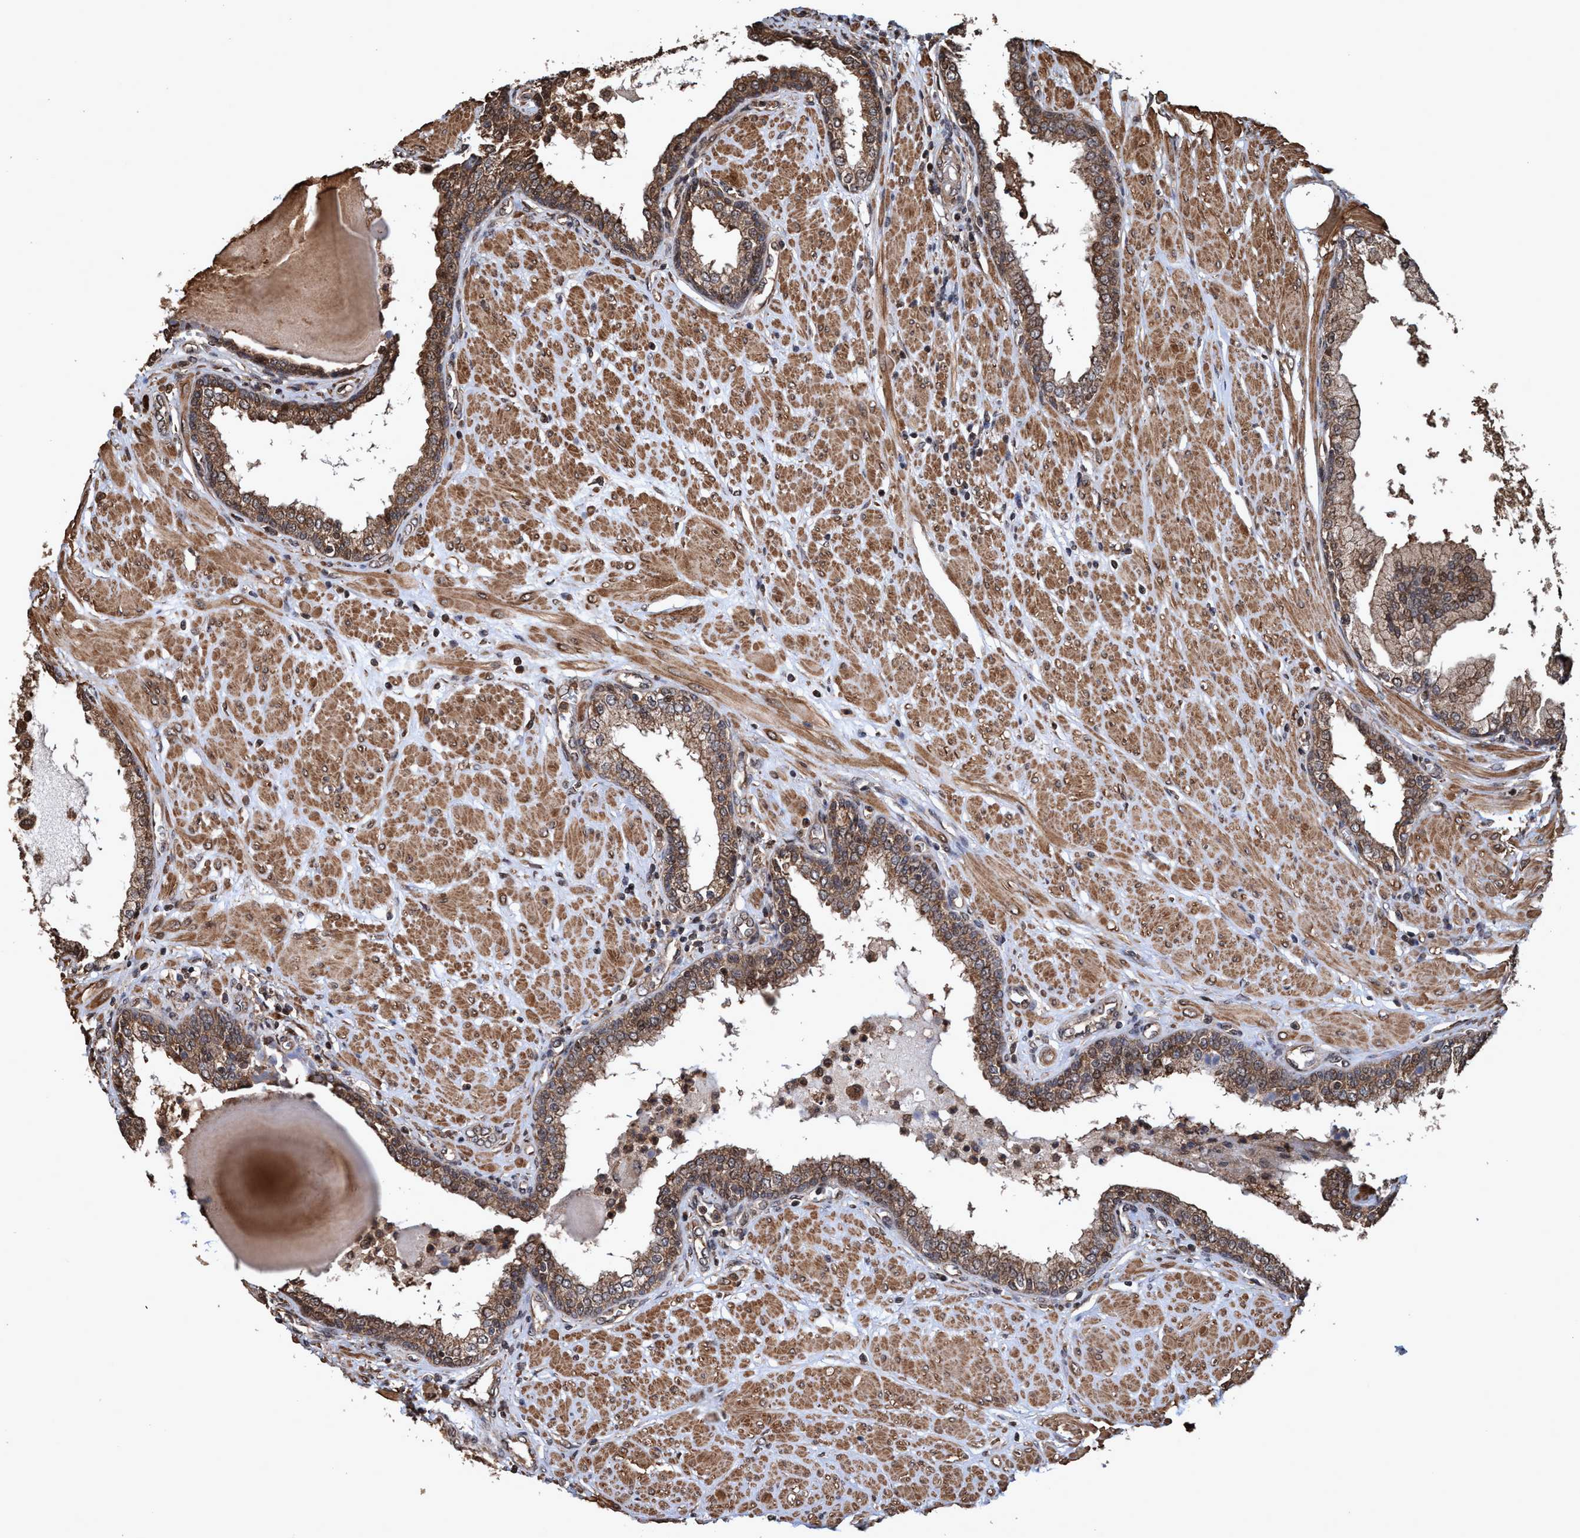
{"staining": {"intensity": "moderate", "quantity": ">75%", "location": "cytoplasmic/membranous,nuclear"}, "tissue": "prostate", "cell_type": "Glandular cells", "image_type": "normal", "snomed": [{"axis": "morphology", "description": "Normal tissue, NOS"}, {"axis": "topography", "description": "Prostate"}], "caption": "Immunohistochemistry photomicrograph of unremarkable prostate stained for a protein (brown), which exhibits medium levels of moderate cytoplasmic/membranous,nuclear expression in about >75% of glandular cells.", "gene": "TRPC7", "patient": {"sex": "male", "age": 51}}